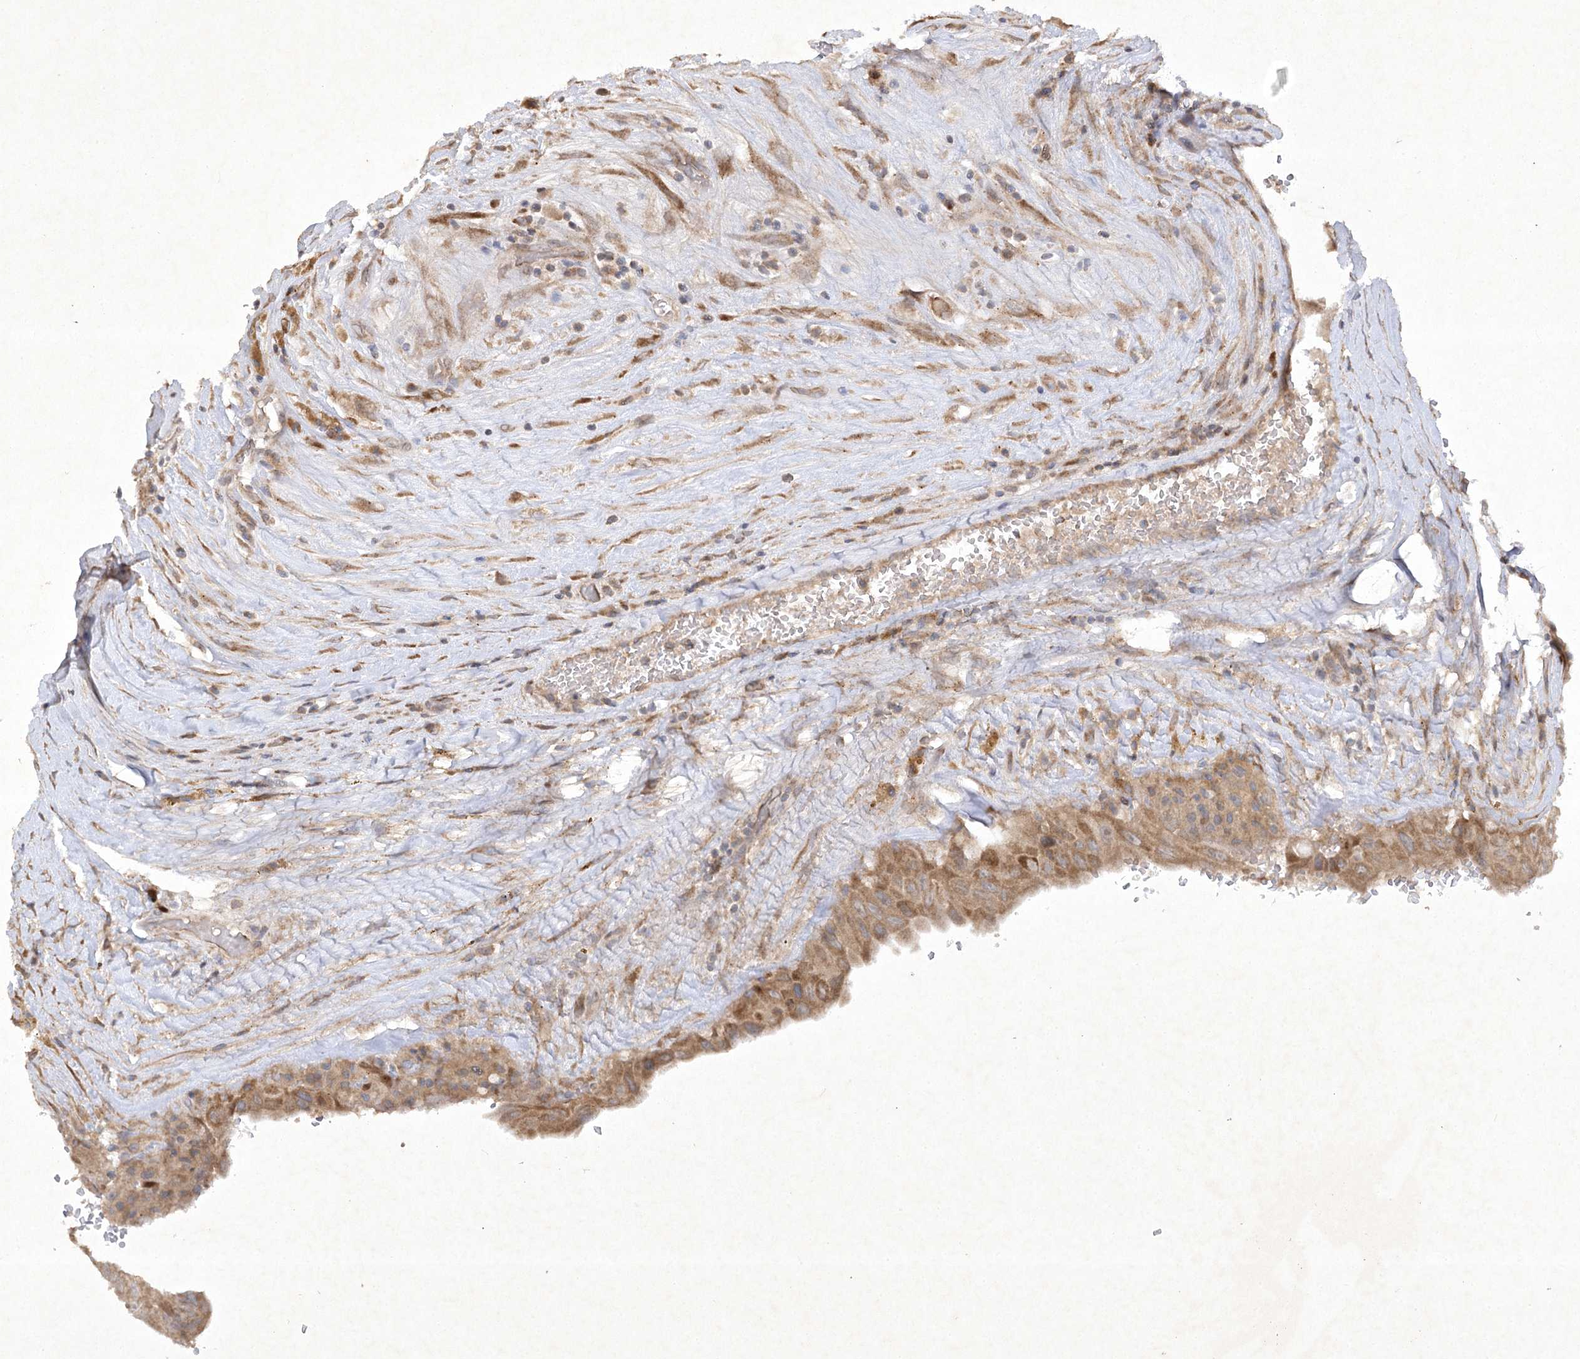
{"staining": {"intensity": "moderate", "quantity": ">75%", "location": "cytoplasmic/membranous"}, "tissue": "thyroid cancer", "cell_type": "Tumor cells", "image_type": "cancer", "snomed": [{"axis": "morphology", "description": "Papillary adenocarcinoma, NOS"}, {"axis": "topography", "description": "Thyroid gland"}], "caption": "A micrograph of human thyroid papillary adenocarcinoma stained for a protein reveals moderate cytoplasmic/membranous brown staining in tumor cells. (Brightfield microscopy of DAB IHC at high magnification).", "gene": "TRAF3IP1", "patient": {"sex": "male", "age": 77}}